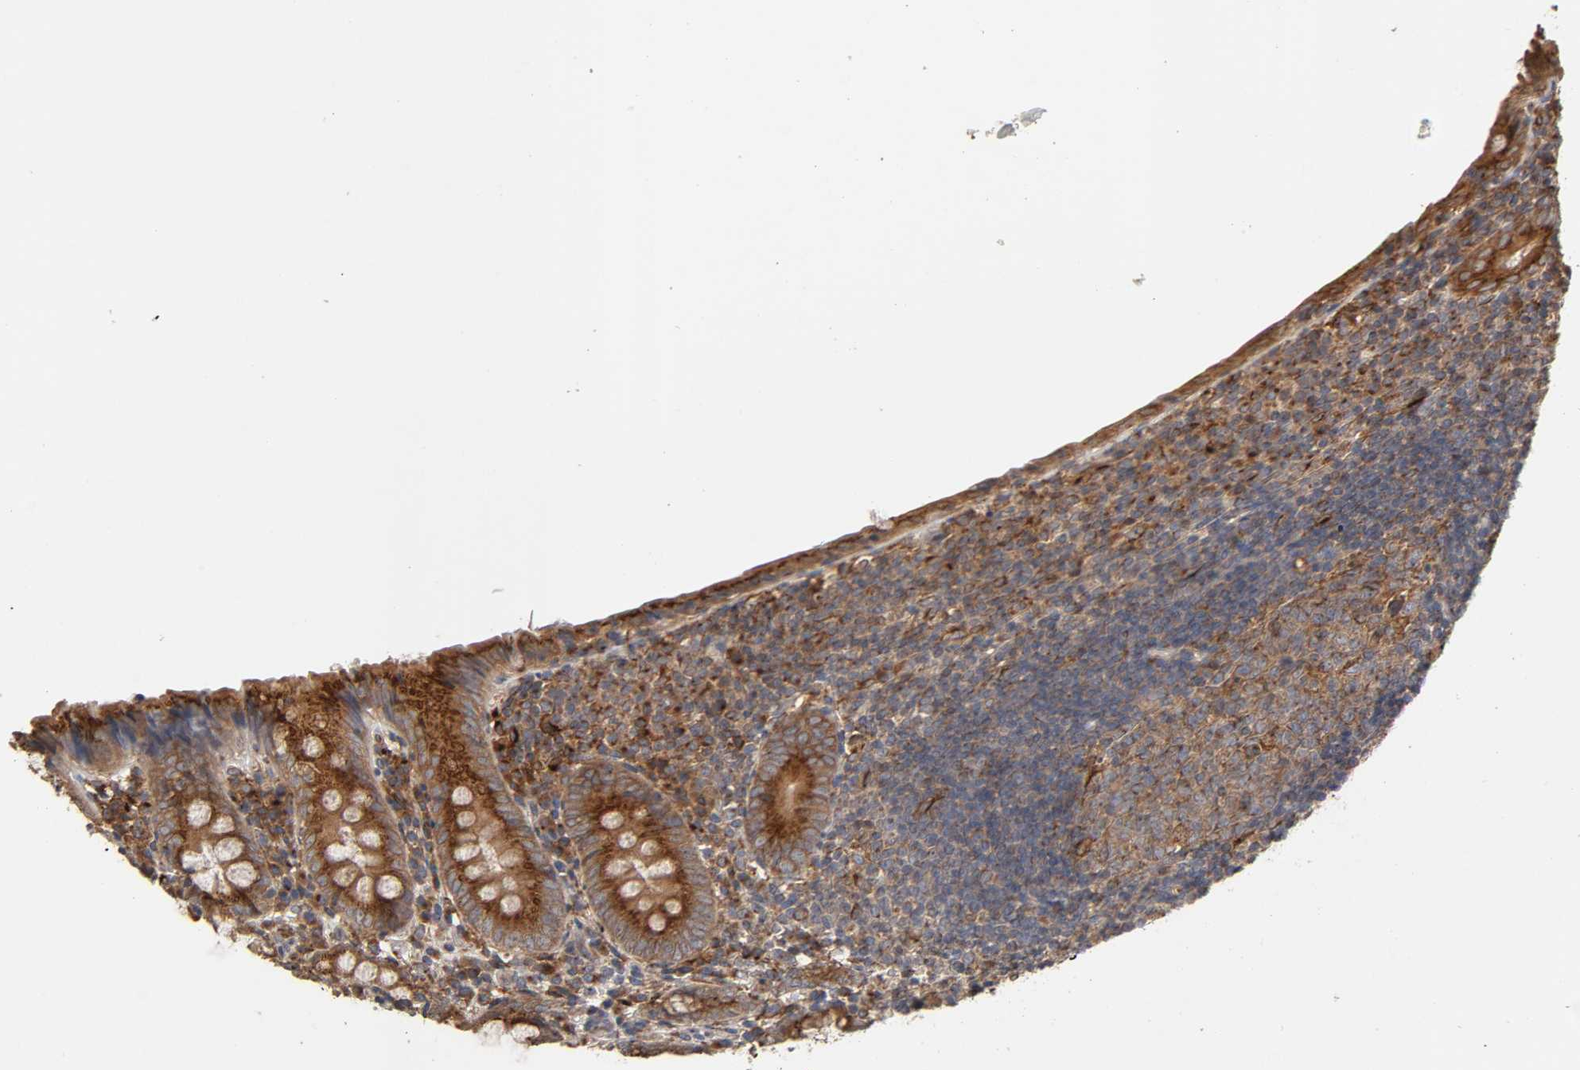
{"staining": {"intensity": "strong", "quantity": ">75%", "location": "cytoplasmic/membranous"}, "tissue": "appendix", "cell_type": "Glandular cells", "image_type": "normal", "snomed": [{"axis": "morphology", "description": "Normal tissue, NOS"}, {"axis": "topography", "description": "Appendix"}], "caption": "The photomicrograph shows immunohistochemical staining of normal appendix. There is strong cytoplasmic/membranous positivity is appreciated in about >75% of glandular cells.", "gene": "GNPTG", "patient": {"sex": "female", "age": 10}}